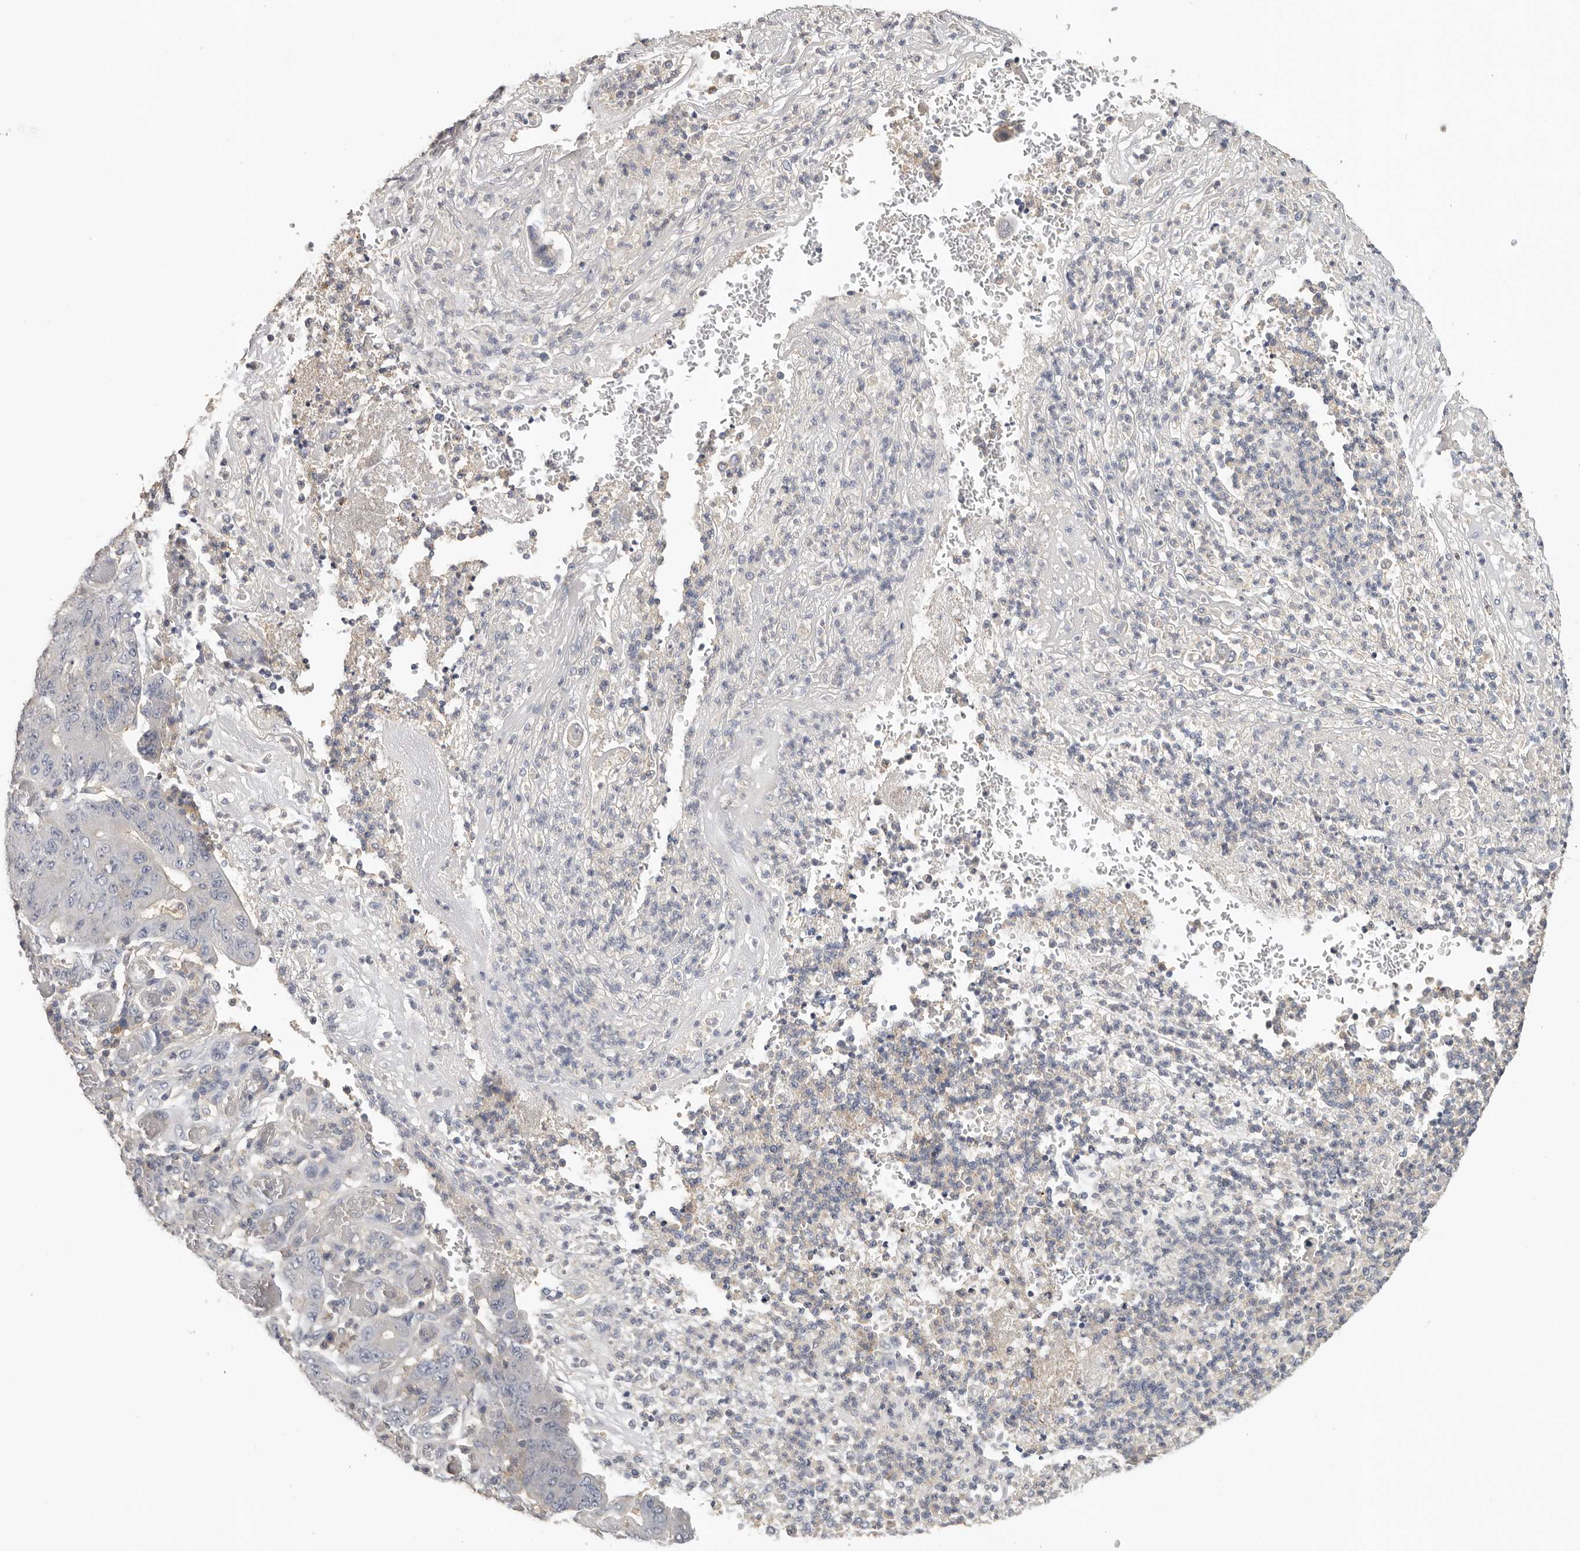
{"staining": {"intensity": "negative", "quantity": "none", "location": "none"}, "tissue": "stomach cancer", "cell_type": "Tumor cells", "image_type": "cancer", "snomed": [{"axis": "morphology", "description": "Adenocarcinoma, NOS"}, {"axis": "topography", "description": "Stomach"}], "caption": "There is no significant expression in tumor cells of stomach cancer.", "gene": "WDTC1", "patient": {"sex": "female", "age": 73}}